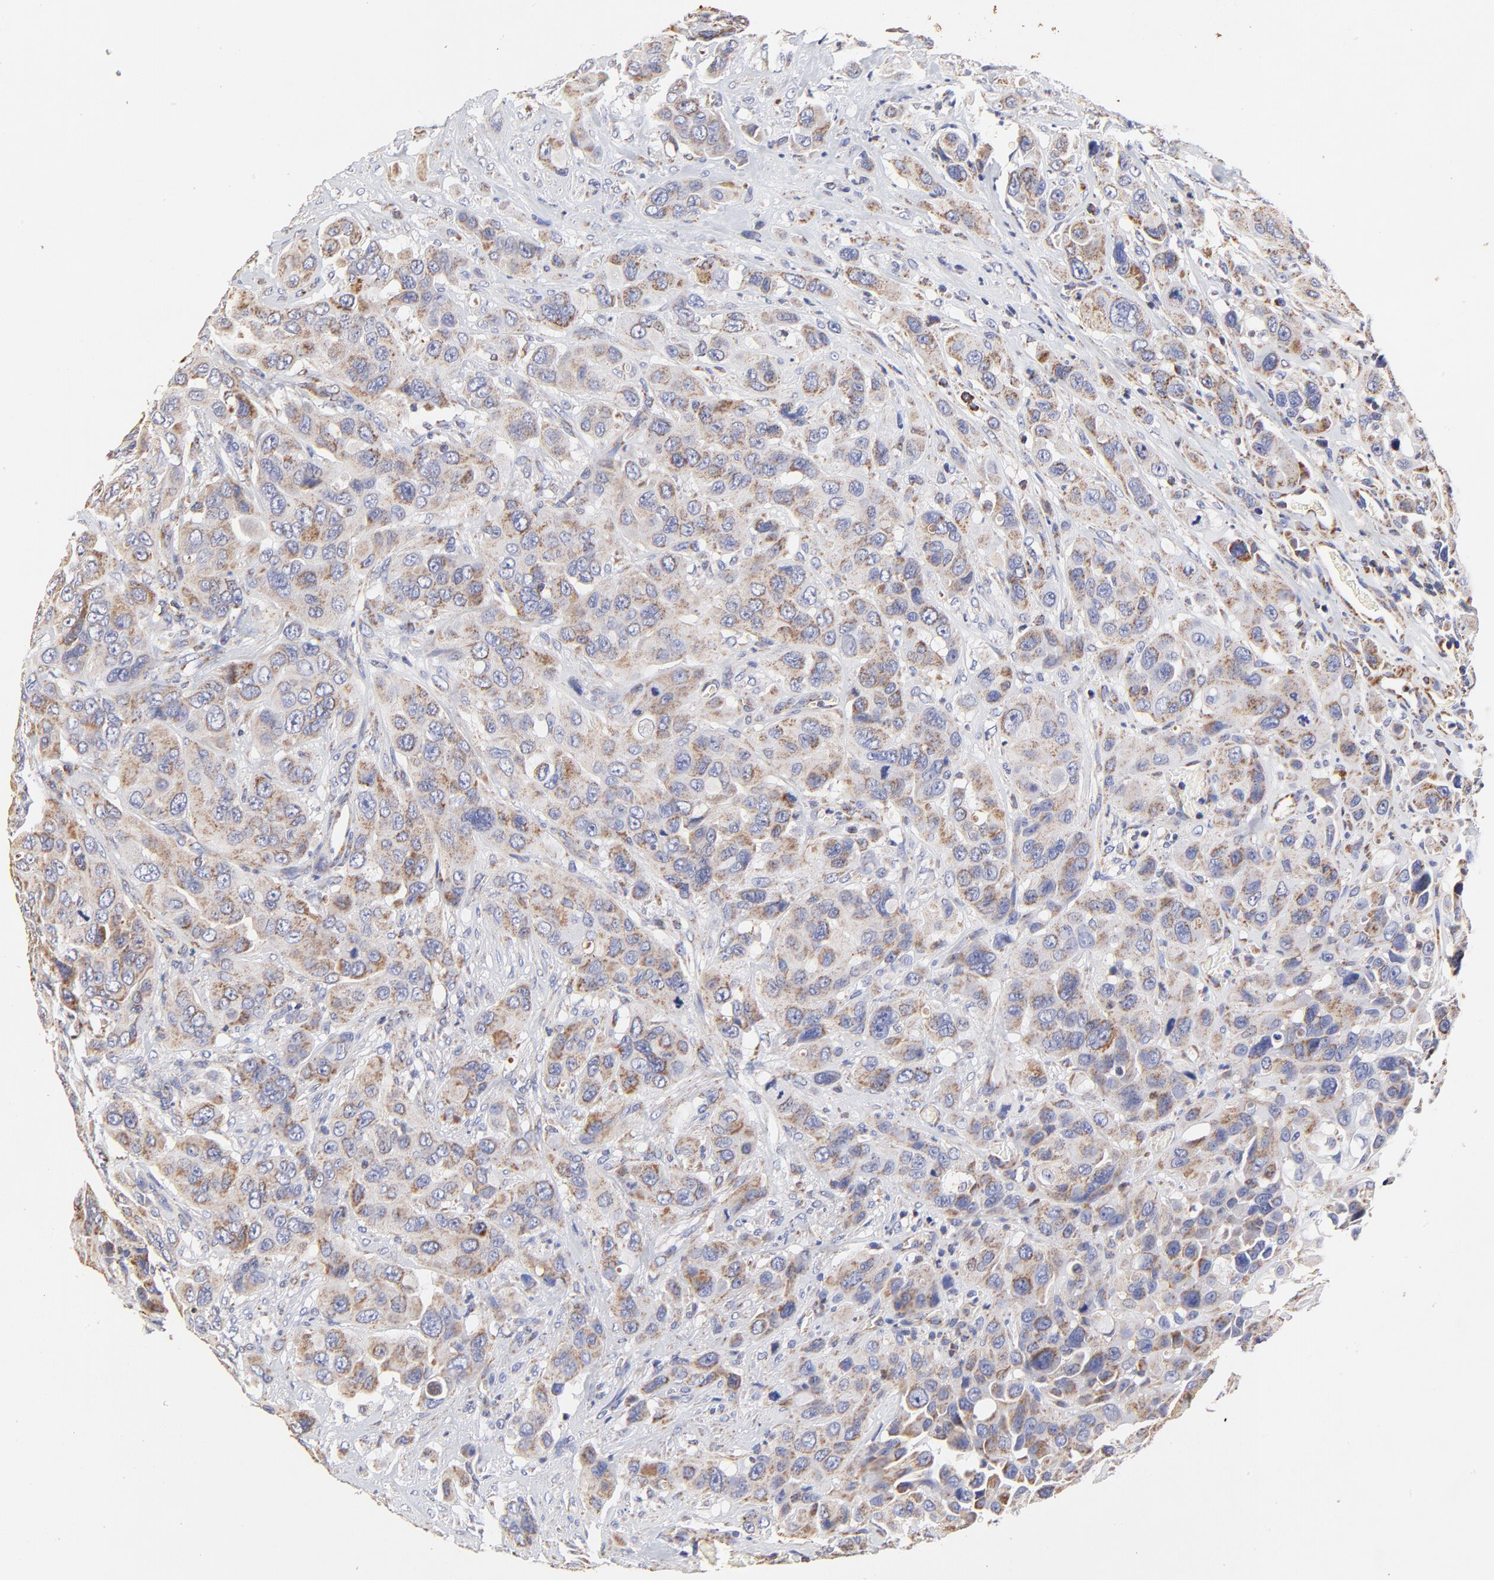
{"staining": {"intensity": "moderate", "quantity": ">75%", "location": "cytoplasmic/membranous"}, "tissue": "urothelial cancer", "cell_type": "Tumor cells", "image_type": "cancer", "snomed": [{"axis": "morphology", "description": "Urothelial carcinoma, High grade"}, {"axis": "topography", "description": "Urinary bladder"}], "caption": "Immunohistochemistry (IHC) micrograph of neoplastic tissue: human urothelial cancer stained using immunohistochemistry (IHC) reveals medium levels of moderate protein expression localized specifically in the cytoplasmic/membranous of tumor cells, appearing as a cytoplasmic/membranous brown color.", "gene": "SSBP1", "patient": {"sex": "male", "age": 73}}